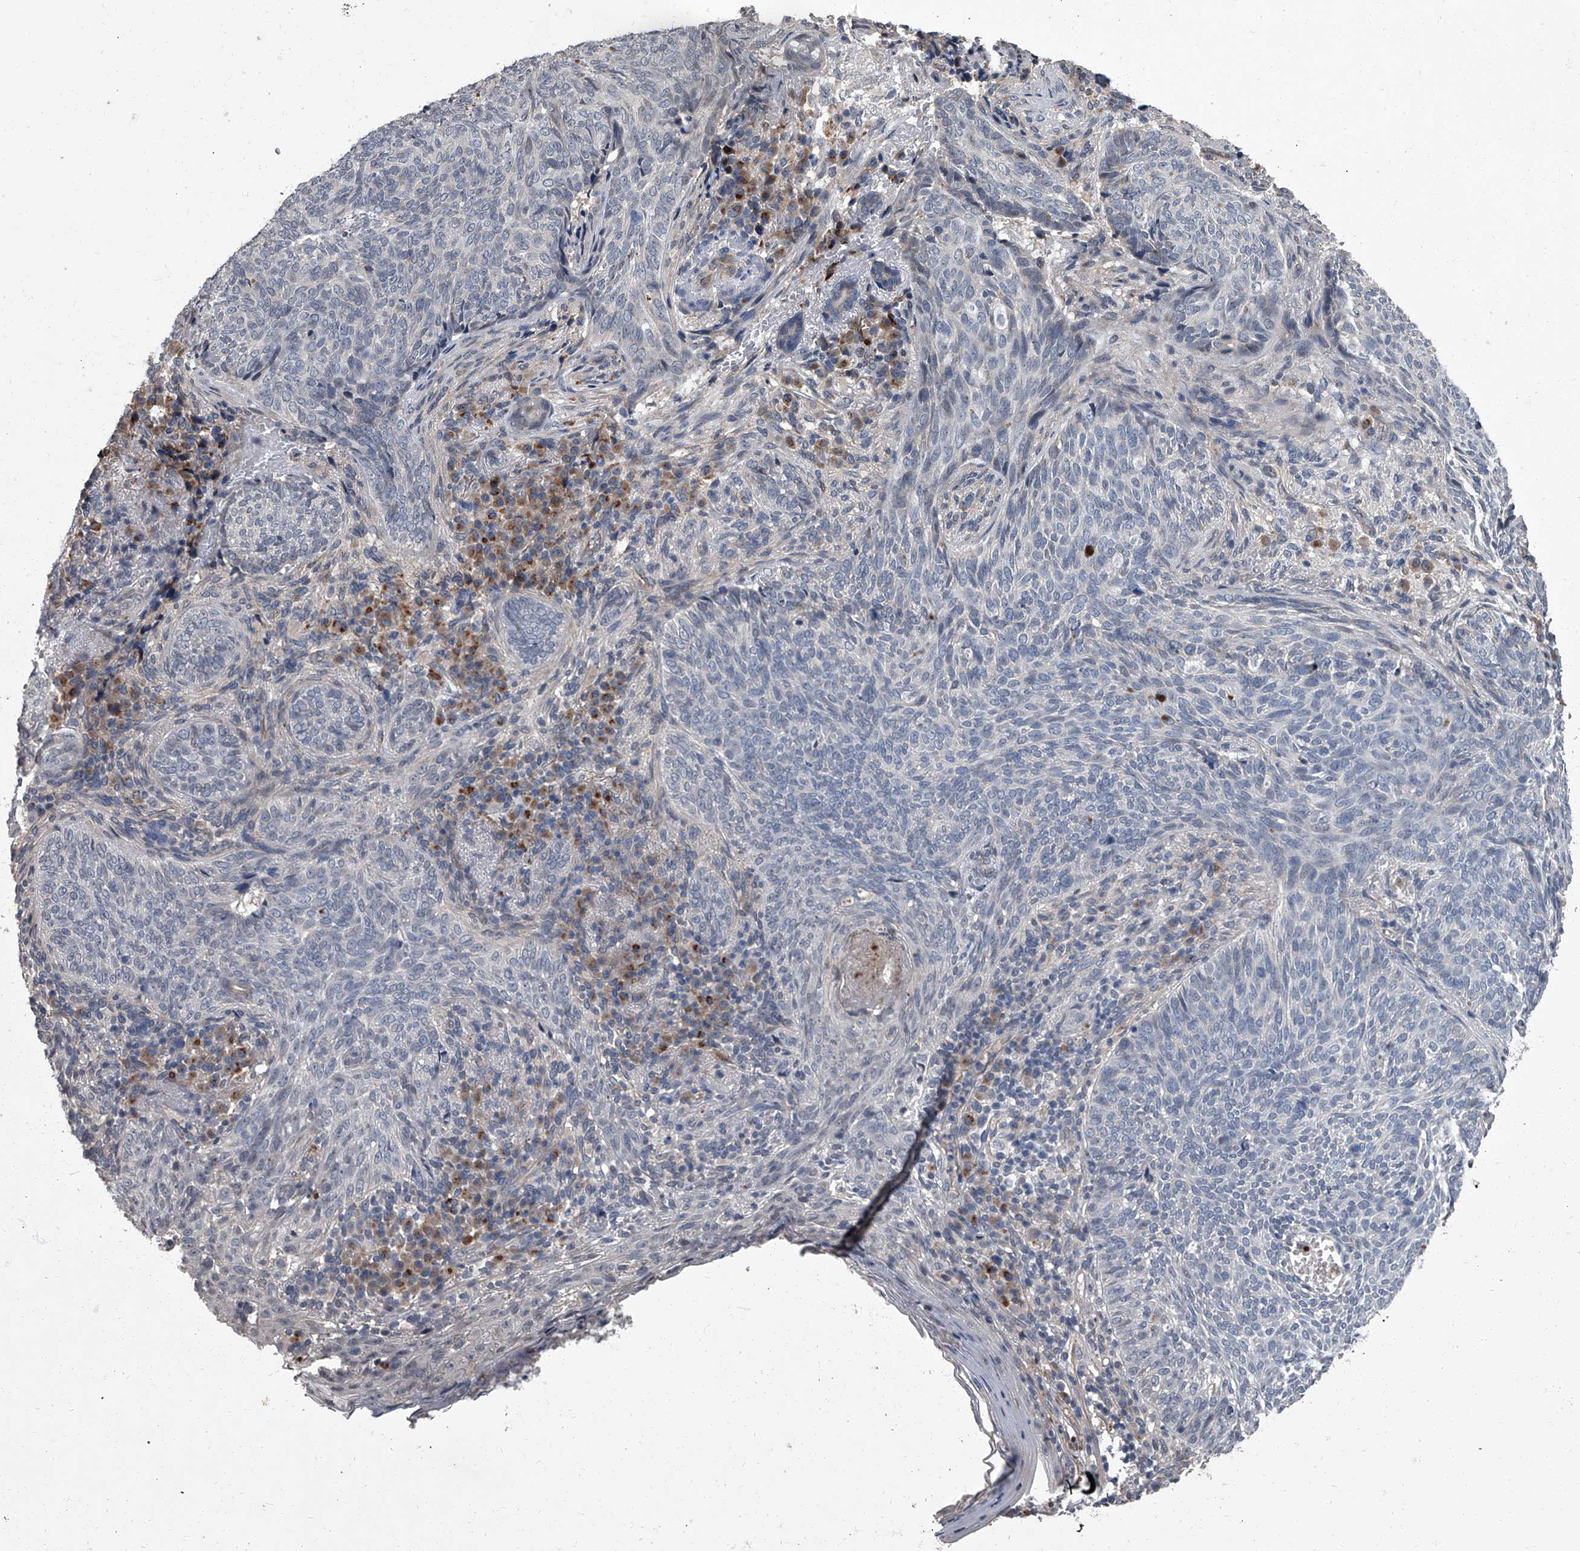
{"staining": {"intensity": "negative", "quantity": "none", "location": "none"}, "tissue": "skin cancer", "cell_type": "Tumor cells", "image_type": "cancer", "snomed": [{"axis": "morphology", "description": "Basal cell carcinoma"}, {"axis": "topography", "description": "Skin"}], "caption": "Immunohistochemical staining of human skin cancer exhibits no significant staining in tumor cells.", "gene": "SIRT4", "patient": {"sex": "male", "age": 85}}